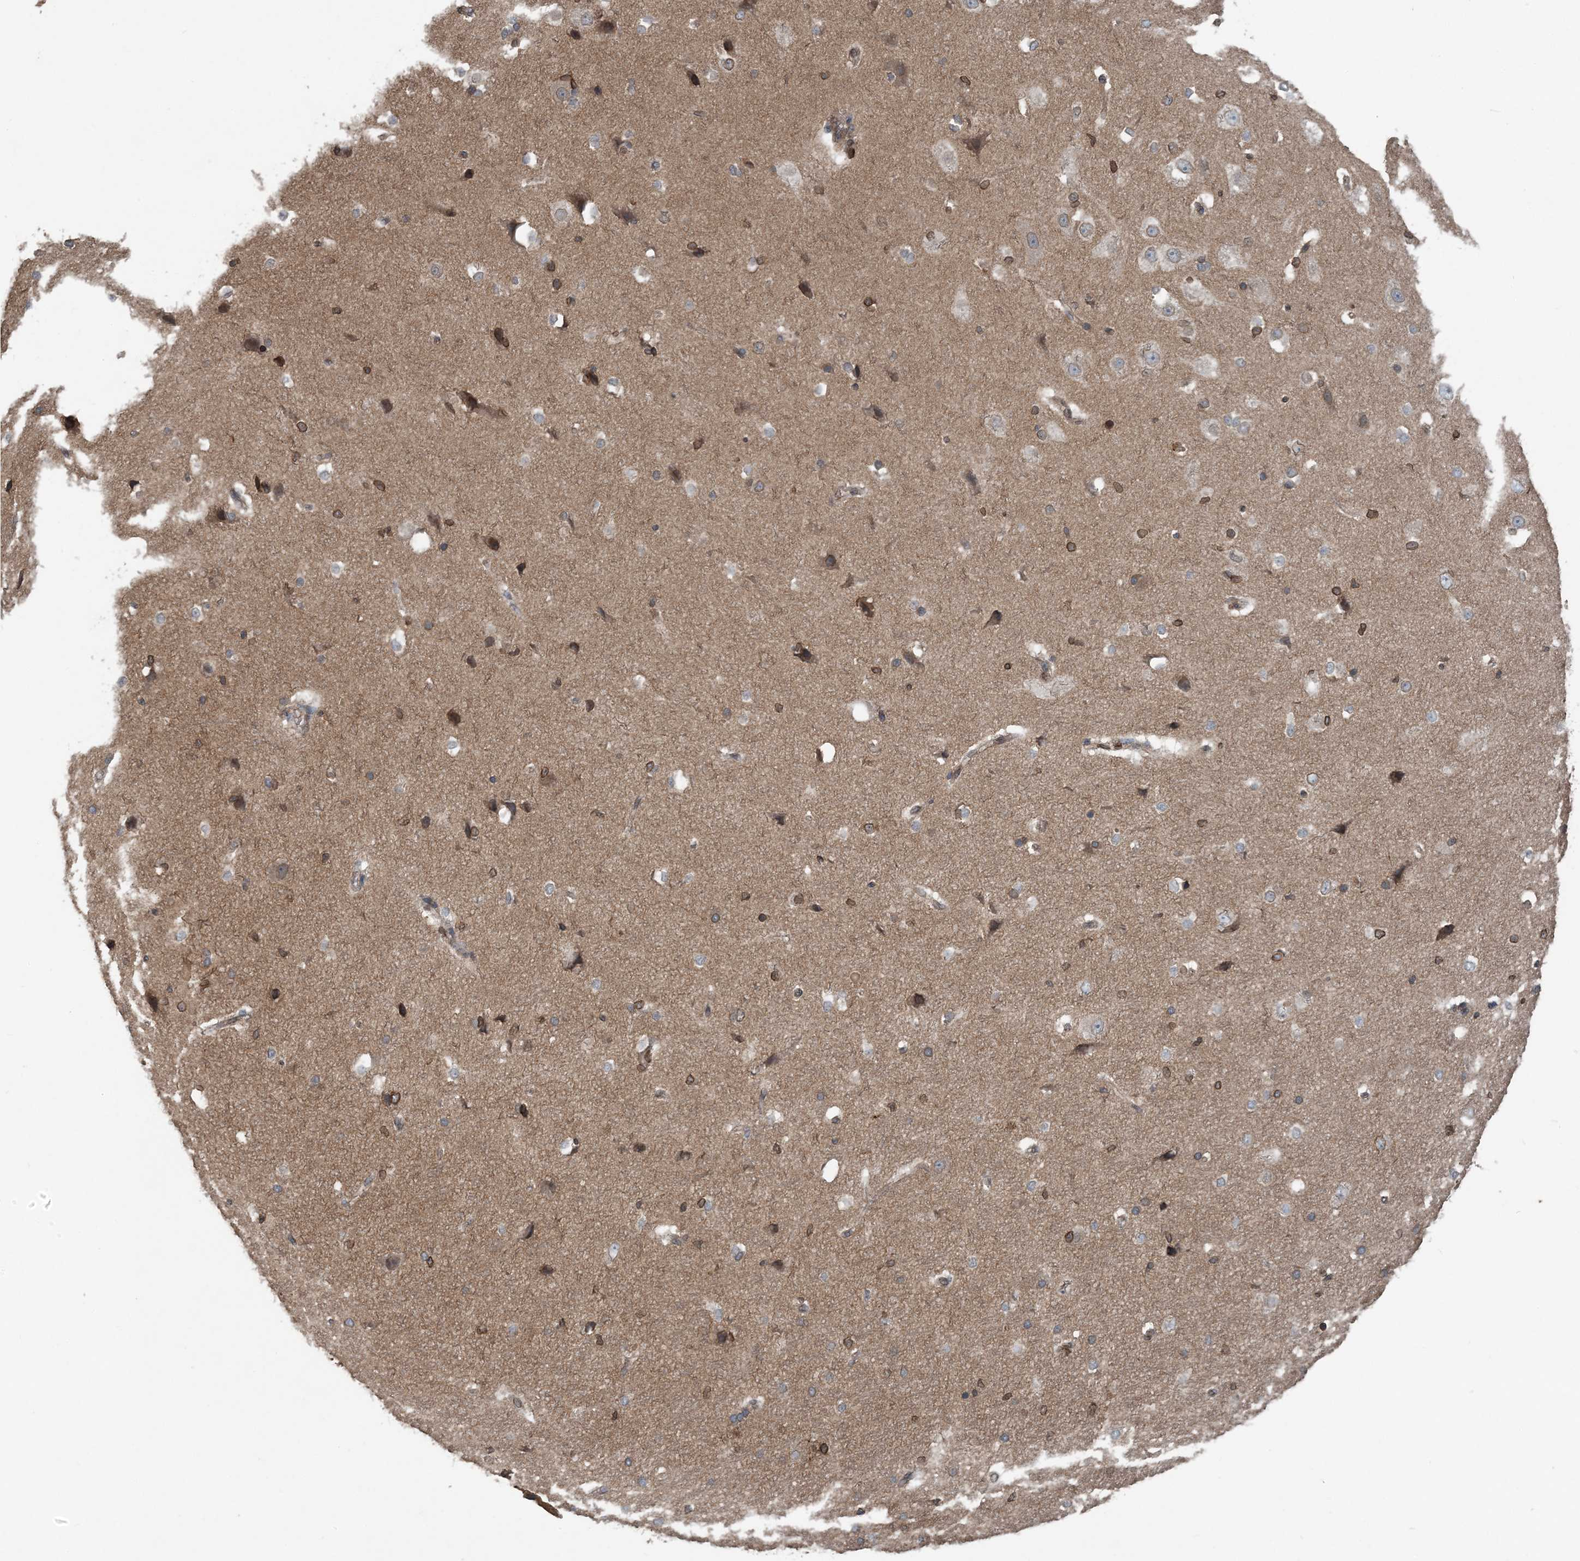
{"staining": {"intensity": "moderate", "quantity": ">75%", "location": "cytoplasmic/membranous,nuclear"}, "tissue": "cerebral cortex", "cell_type": "Endothelial cells", "image_type": "normal", "snomed": [{"axis": "morphology", "description": "Normal tissue, NOS"}, {"axis": "morphology", "description": "Developmental malformation"}, {"axis": "topography", "description": "Cerebral cortex"}], "caption": "Protein expression analysis of benign human cerebral cortex reveals moderate cytoplasmic/membranous,nuclear expression in approximately >75% of endothelial cells.", "gene": "ZFAND2B", "patient": {"sex": "female", "age": 30}}